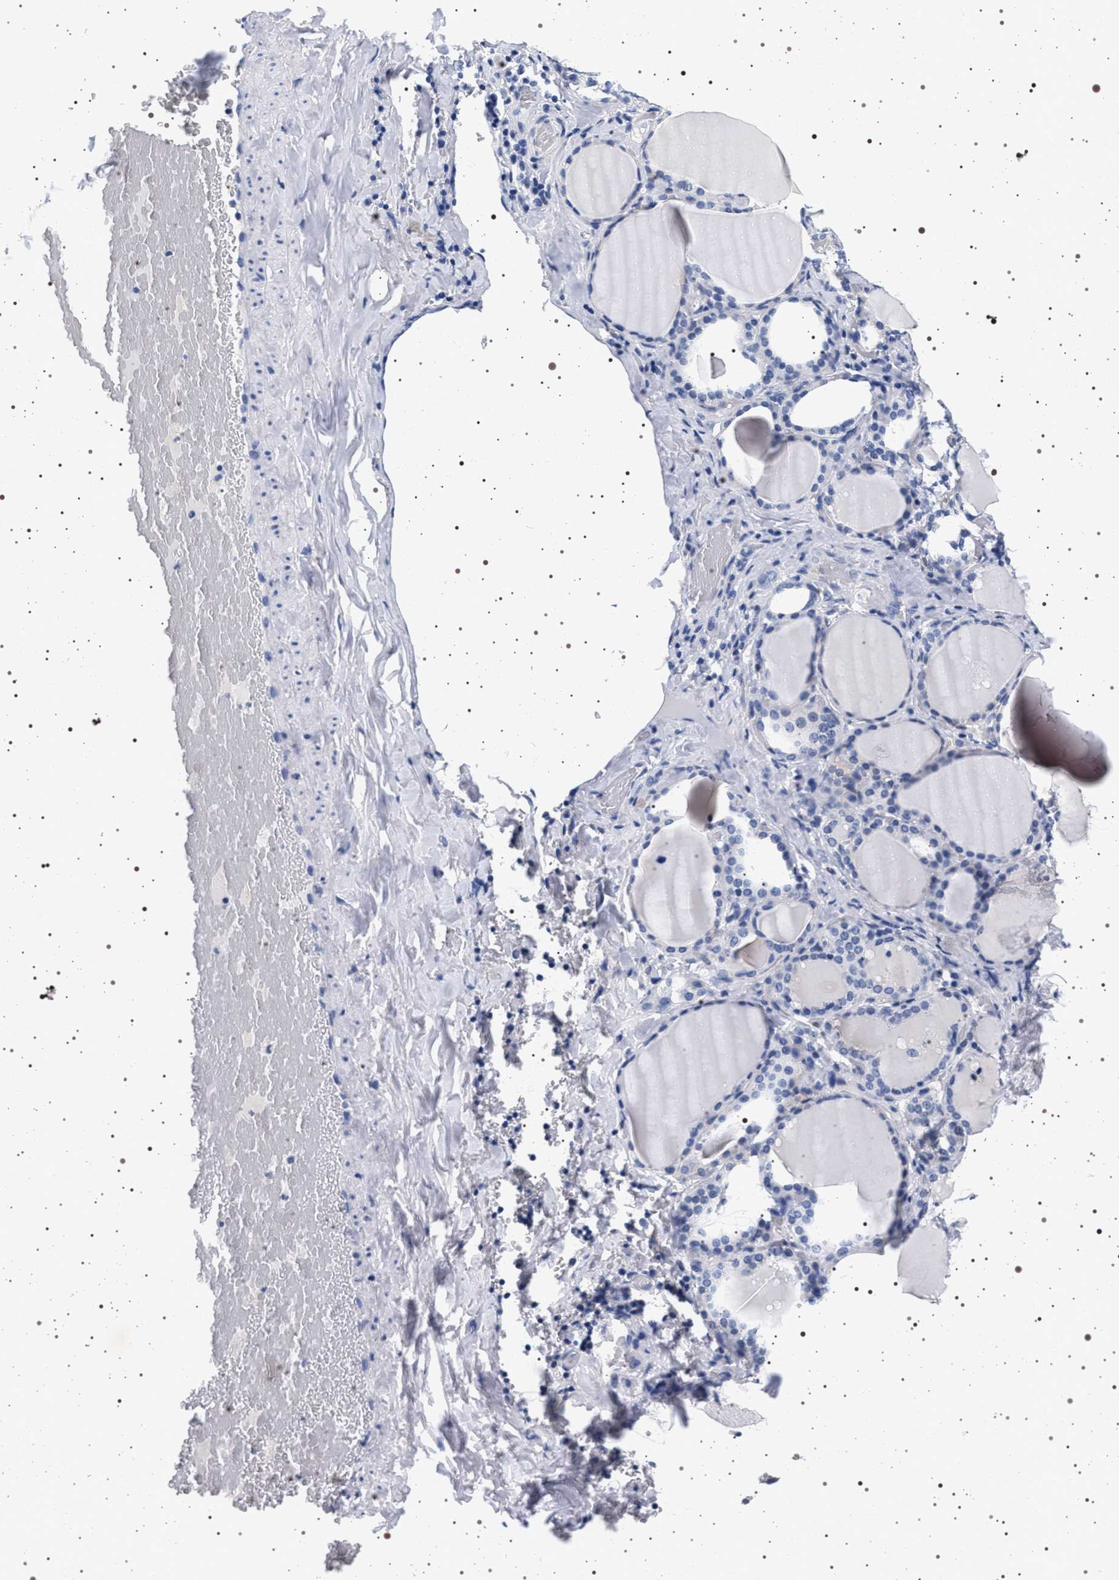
{"staining": {"intensity": "negative", "quantity": "none", "location": "none"}, "tissue": "thyroid gland", "cell_type": "Glandular cells", "image_type": "normal", "snomed": [{"axis": "morphology", "description": "Normal tissue, NOS"}, {"axis": "morphology", "description": "Papillary adenocarcinoma, NOS"}, {"axis": "topography", "description": "Thyroid gland"}], "caption": "This image is of normal thyroid gland stained with immunohistochemistry (IHC) to label a protein in brown with the nuclei are counter-stained blue. There is no staining in glandular cells.", "gene": "MAPK10", "patient": {"sex": "female", "age": 30}}